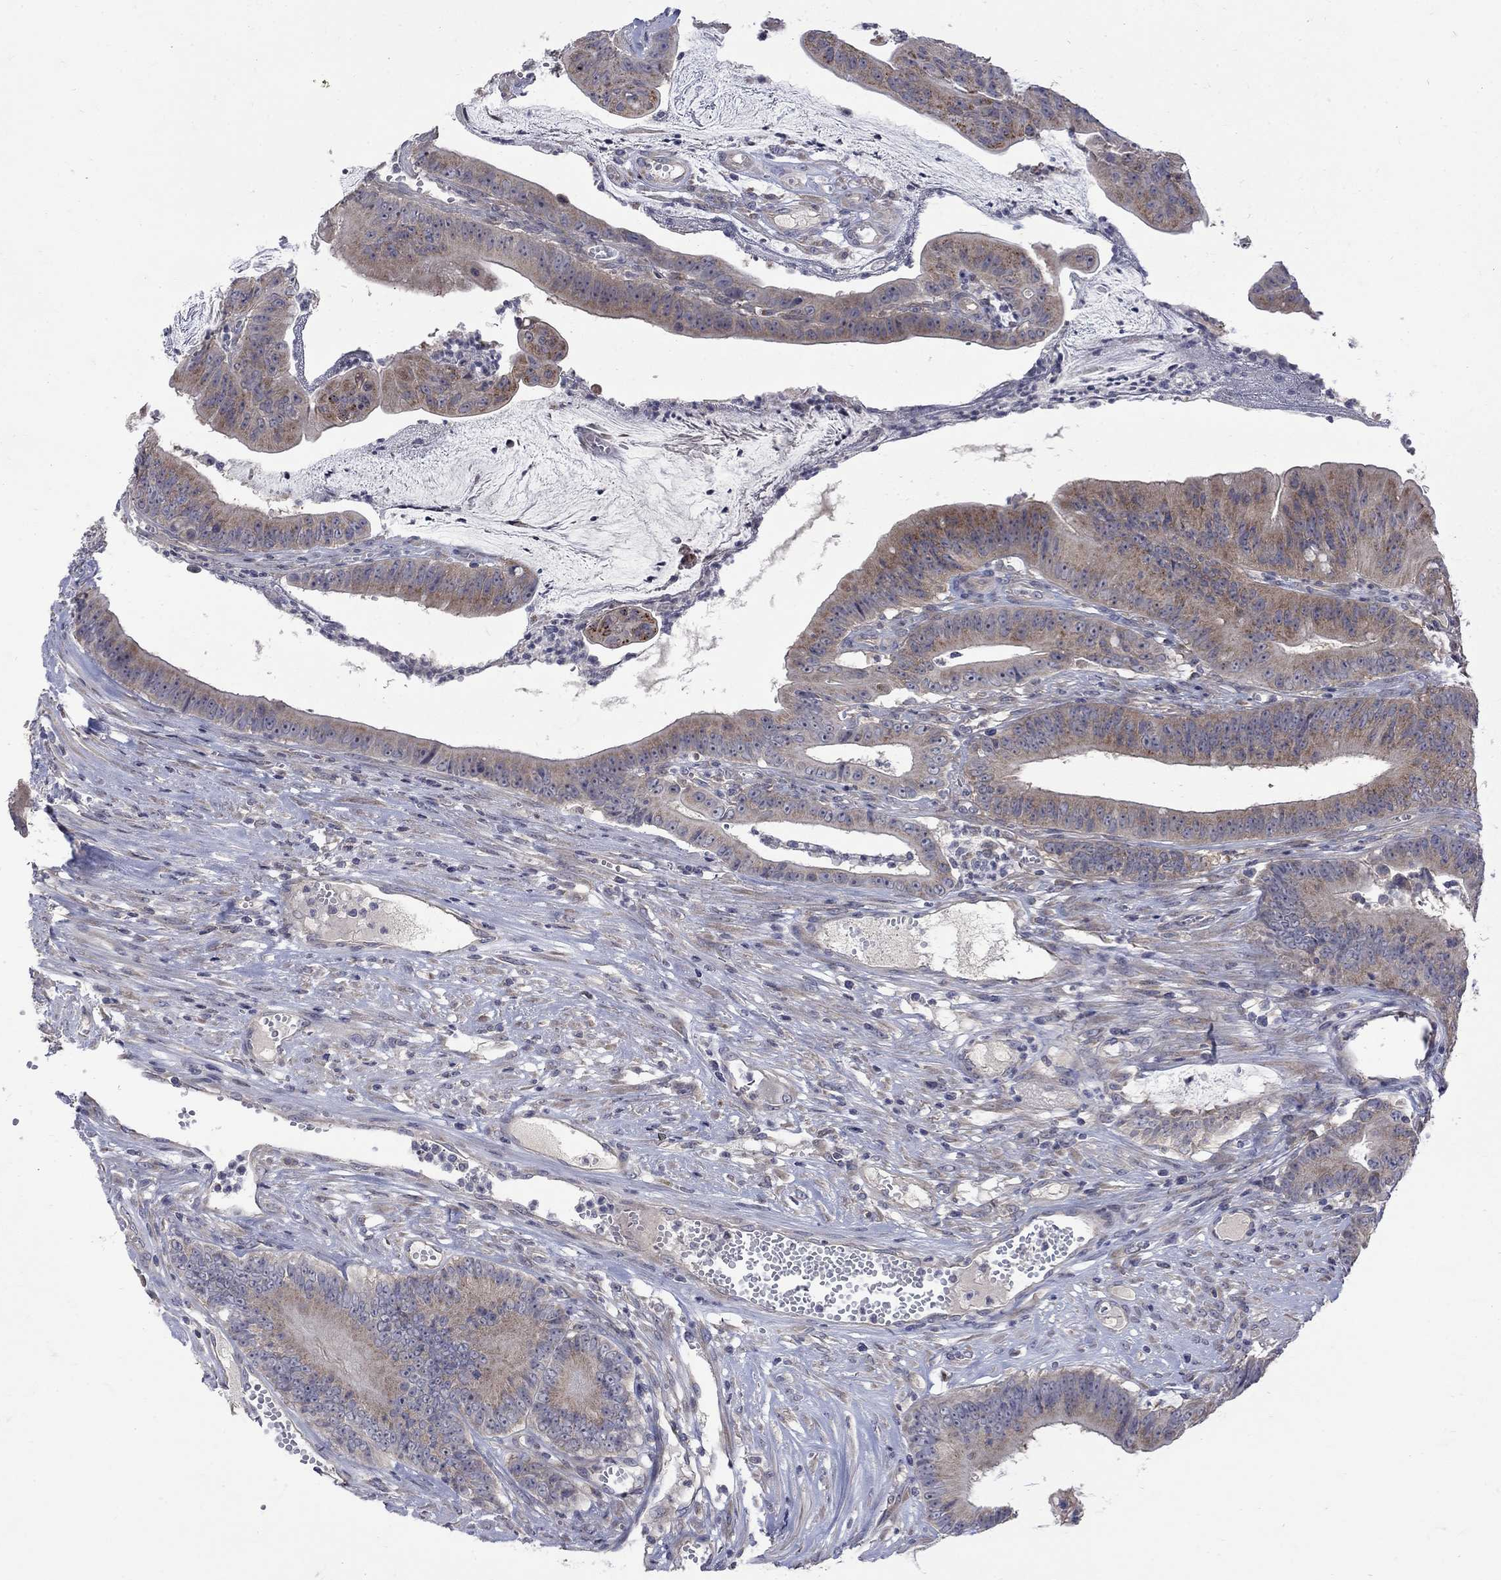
{"staining": {"intensity": "moderate", "quantity": "25%-75%", "location": "cytoplasmic/membranous"}, "tissue": "colorectal cancer", "cell_type": "Tumor cells", "image_type": "cancer", "snomed": [{"axis": "morphology", "description": "Adenocarcinoma, NOS"}, {"axis": "topography", "description": "Colon"}], "caption": "Immunohistochemistry of adenocarcinoma (colorectal) demonstrates medium levels of moderate cytoplasmic/membranous expression in about 25%-75% of tumor cells.", "gene": "SH2B1", "patient": {"sex": "female", "age": 69}}